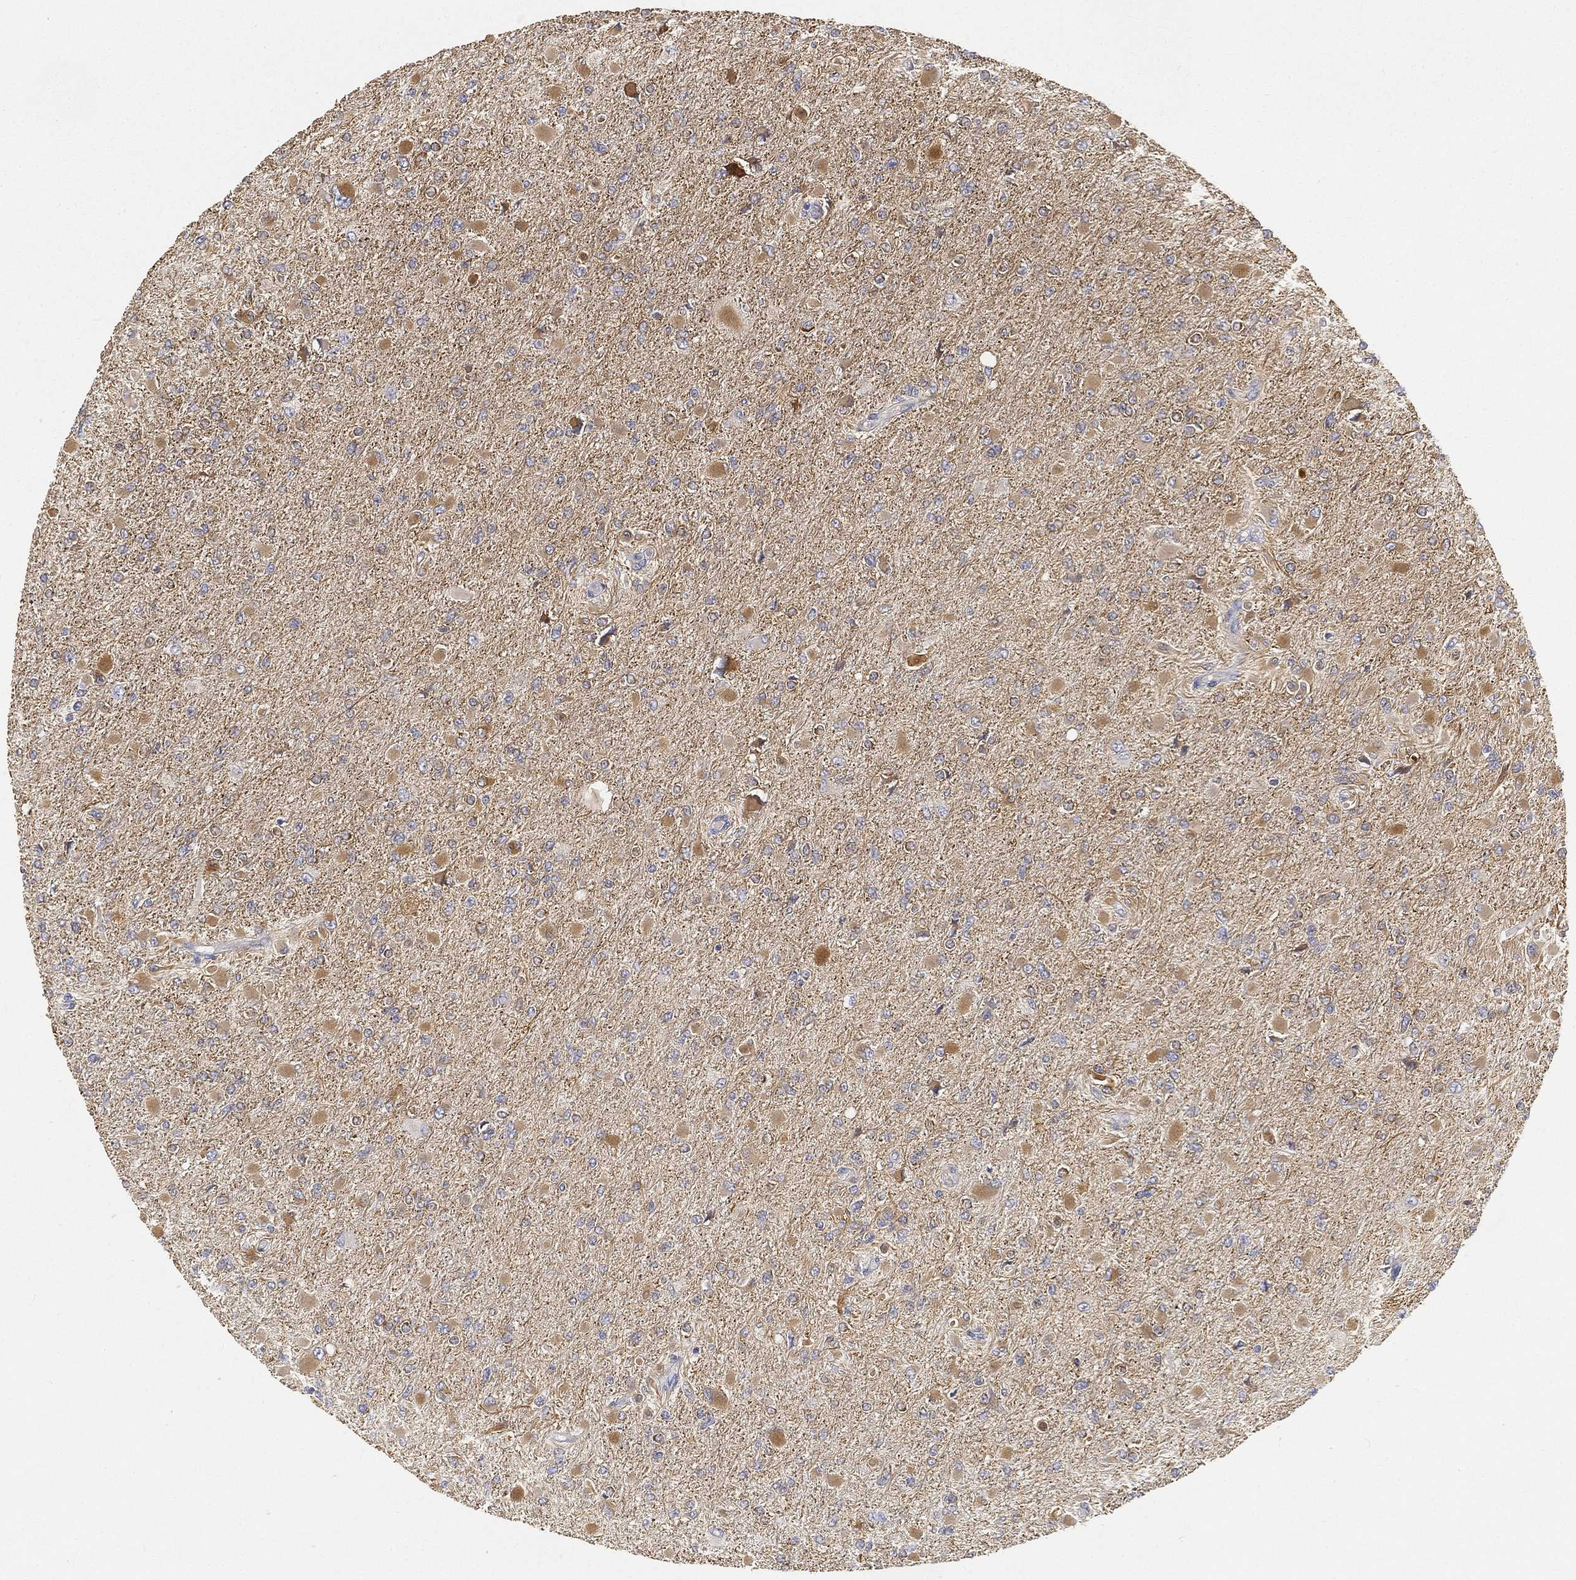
{"staining": {"intensity": "moderate", "quantity": "25%-75%", "location": "cytoplasmic/membranous"}, "tissue": "glioma", "cell_type": "Tumor cells", "image_type": "cancer", "snomed": [{"axis": "morphology", "description": "Glioma, malignant, High grade"}, {"axis": "topography", "description": "Cerebral cortex"}], "caption": "Protein analysis of glioma tissue reveals moderate cytoplasmic/membranous staining in approximately 25%-75% of tumor cells. The staining was performed using DAB (3,3'-diaminobenzidine), with brown indicating positive protein expression. Nuclei are stained blue with hematoxylin.", "gene": "TMEM25", "patient": {"sex": "female", "age": 36}}